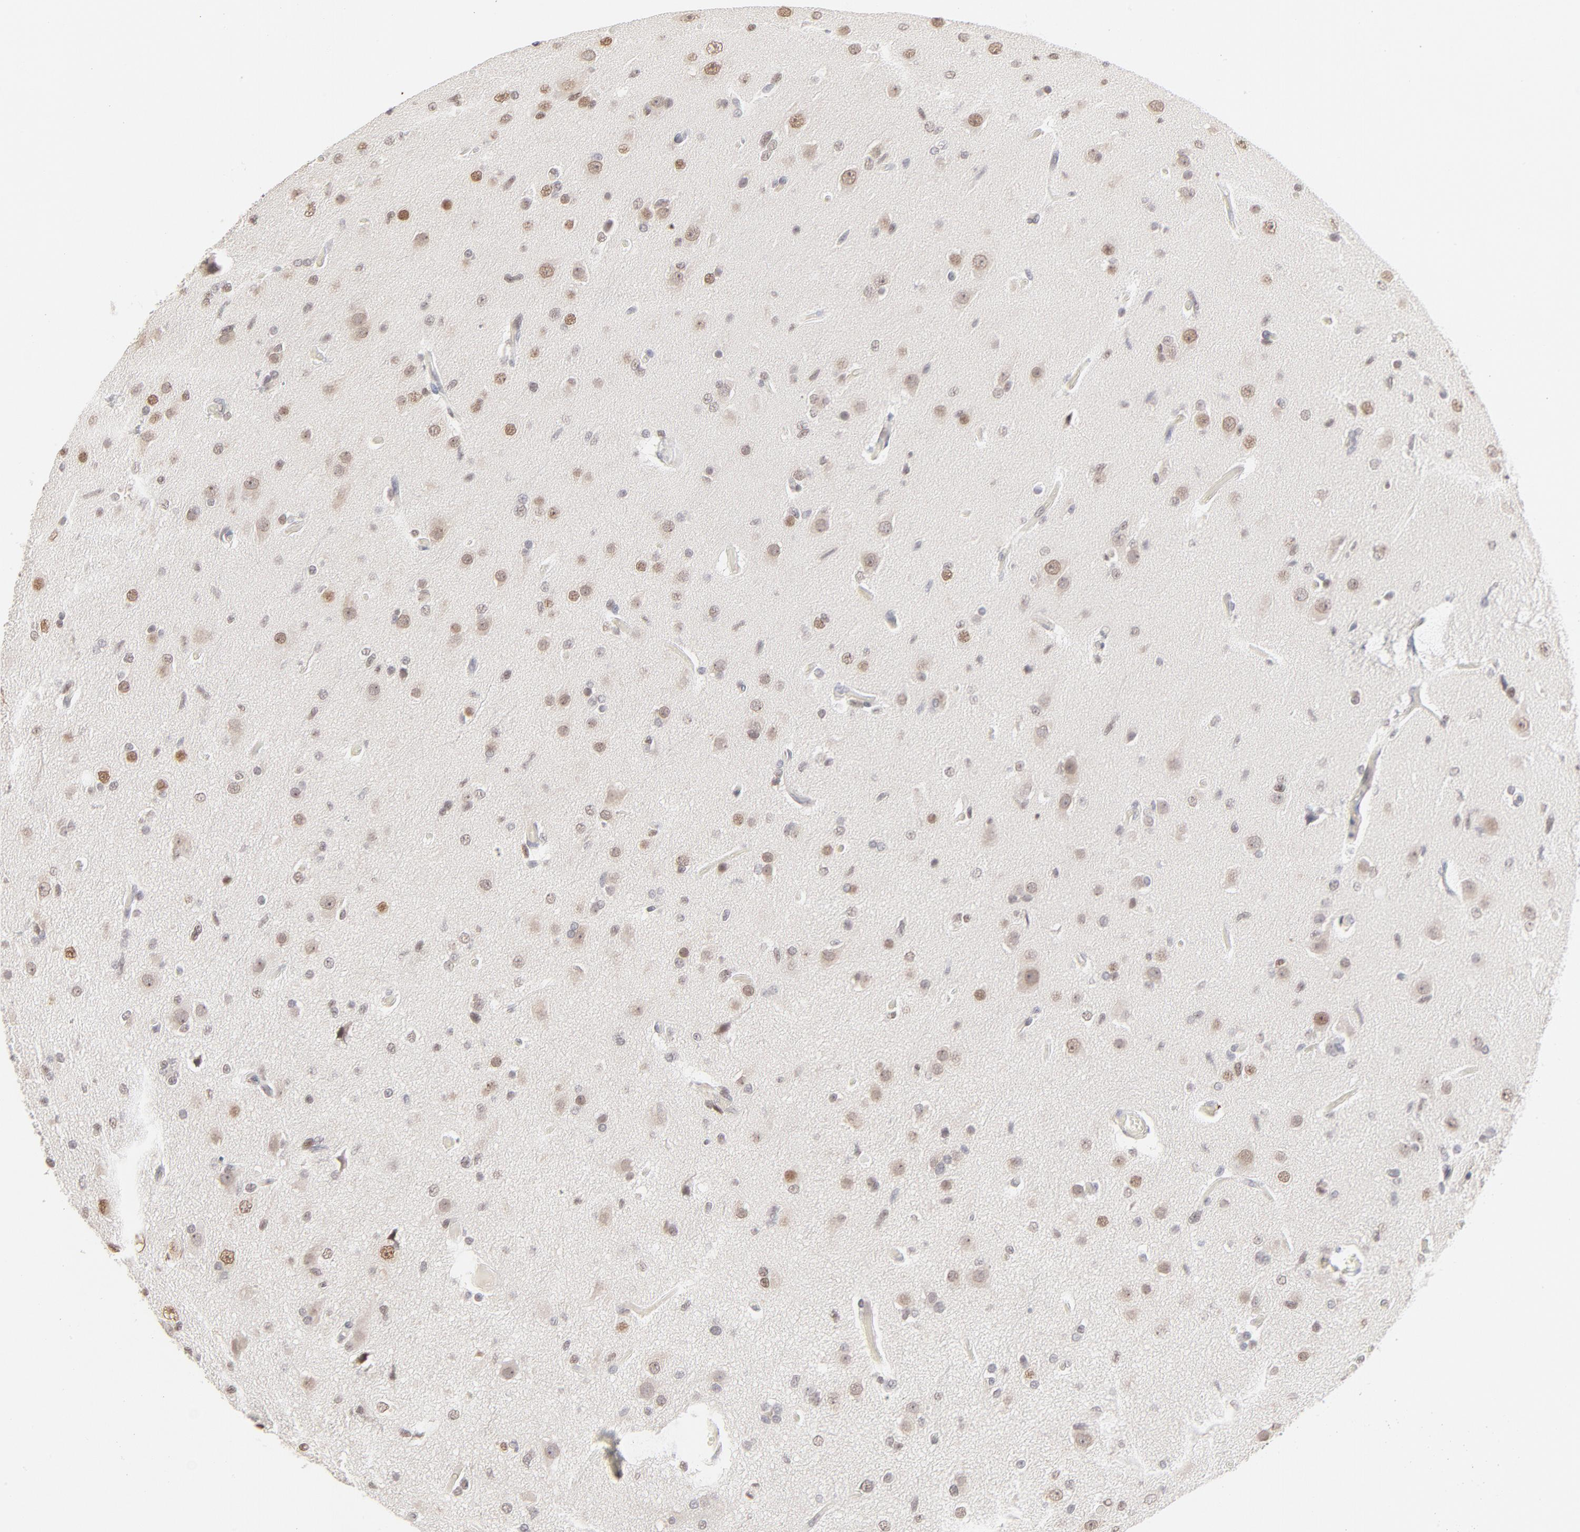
{"staining": {"intensity": "weak", "quantity": "<25%", "location": "nuclear"}, "tissue": "glioma", "cell_type": "Tumor cells", "image_type": "cancer", "snomed": [{"axis": "morphology", "description": "Glioma, malignant, High grade"}, {"axis": "topography", "description": "Brain"}], "caption": "This is a histopathology image of immunohistochemistry staining of glioma, which shows no expression in tumor cells.", "gene": "PBX3", "patient": {"sex": "male", "age": 33}}